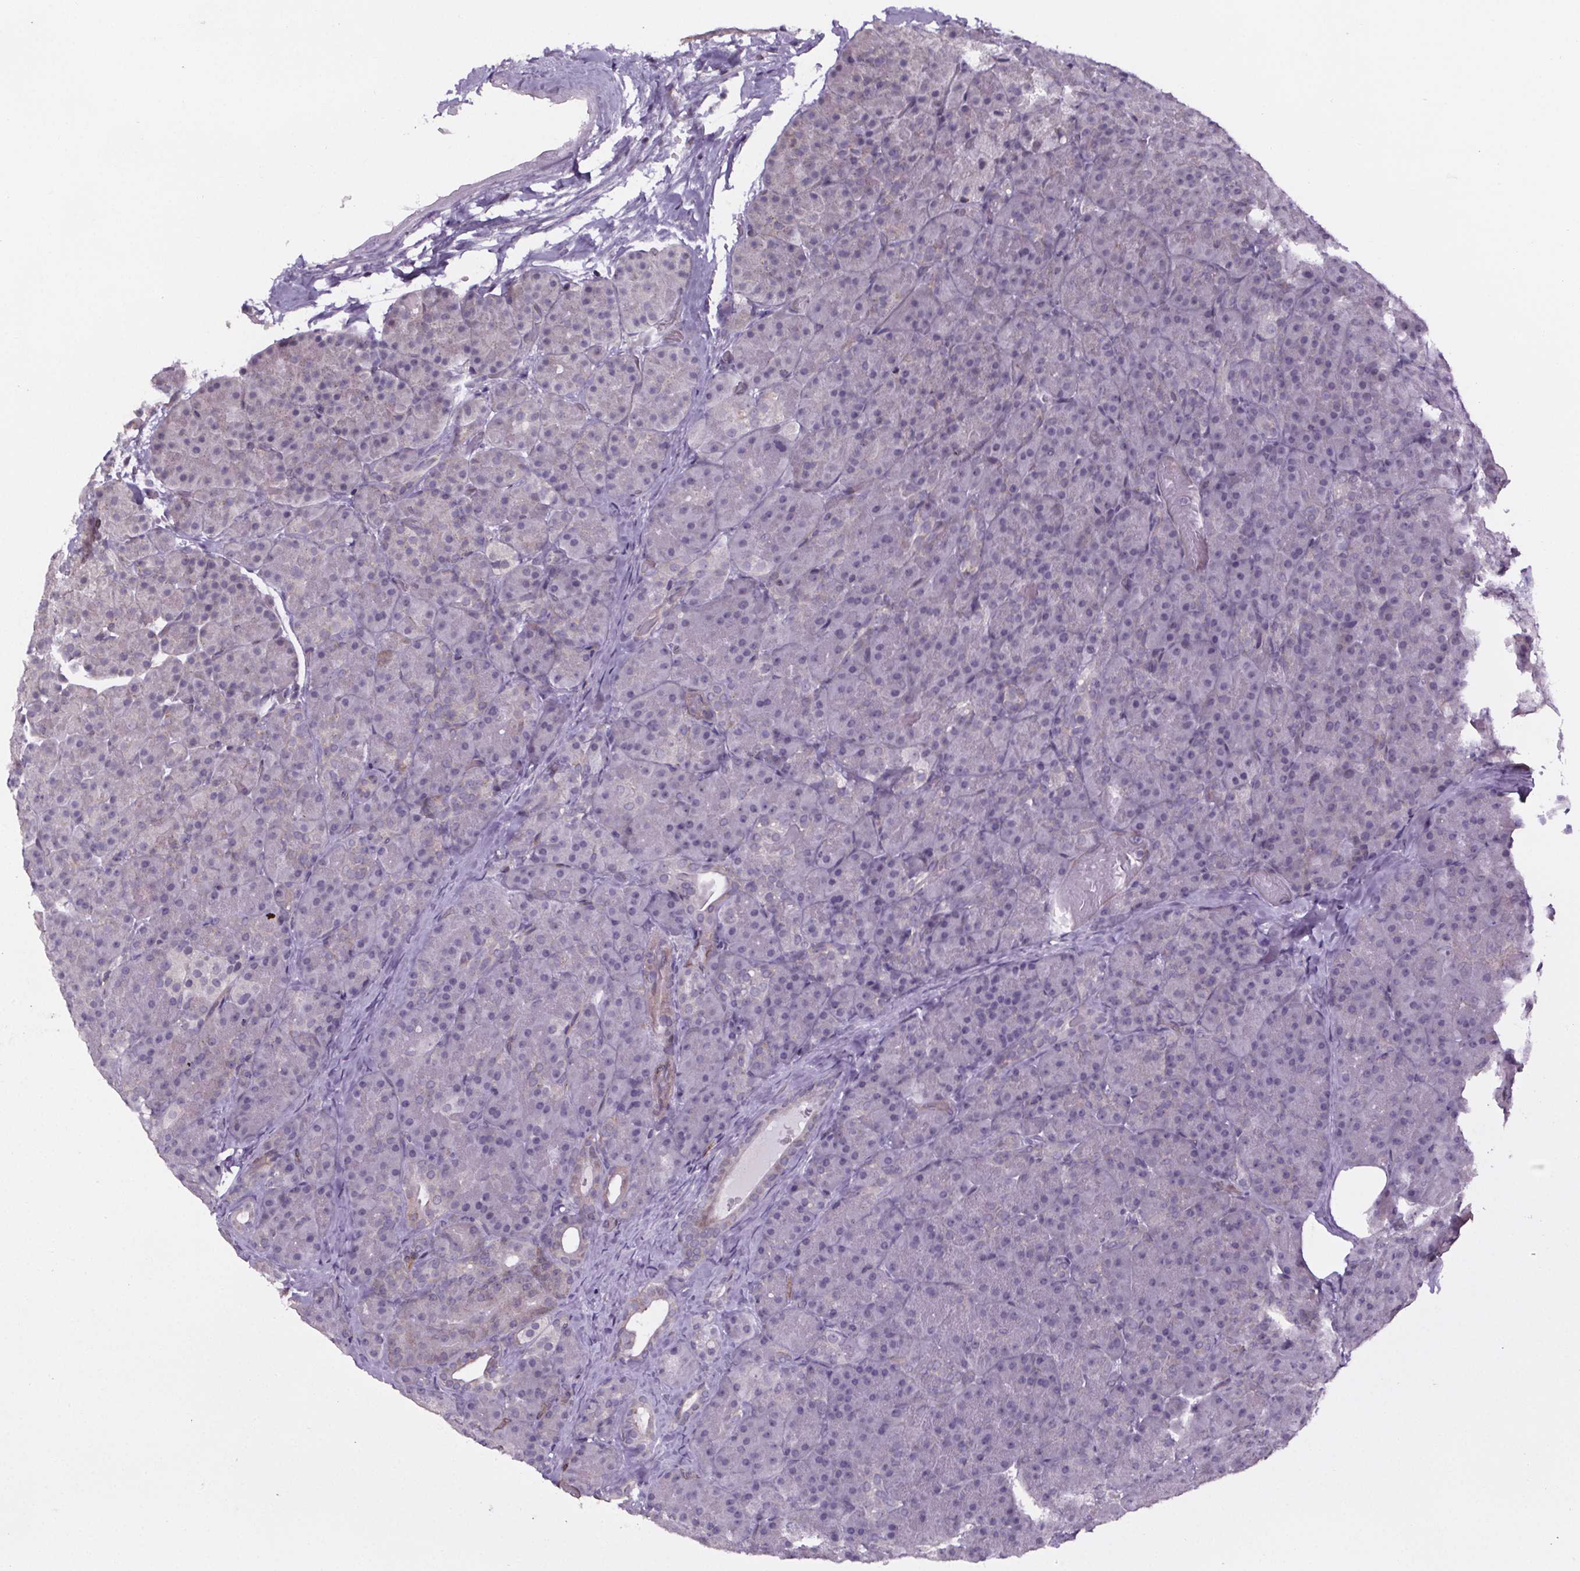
{"staining": {"intensity": "negative", "quantity": "none", "location": "none"}, "tissue": "pancreas", "cell_type": "Exocrine glandular cells", "image_type": "normal", "snomed": [{"axis": "morphology", "description": "Normal tissue, NOS"}, {"axis": "topography", "description": "Pancreas"}], "caption": "This is an immunohistochemistry (IHC) micrograph of normal pancreas. There is no staining in exocrine glandular cells.", "gene": "TTC12", "patient": {"sex": "male", "age": 57}}